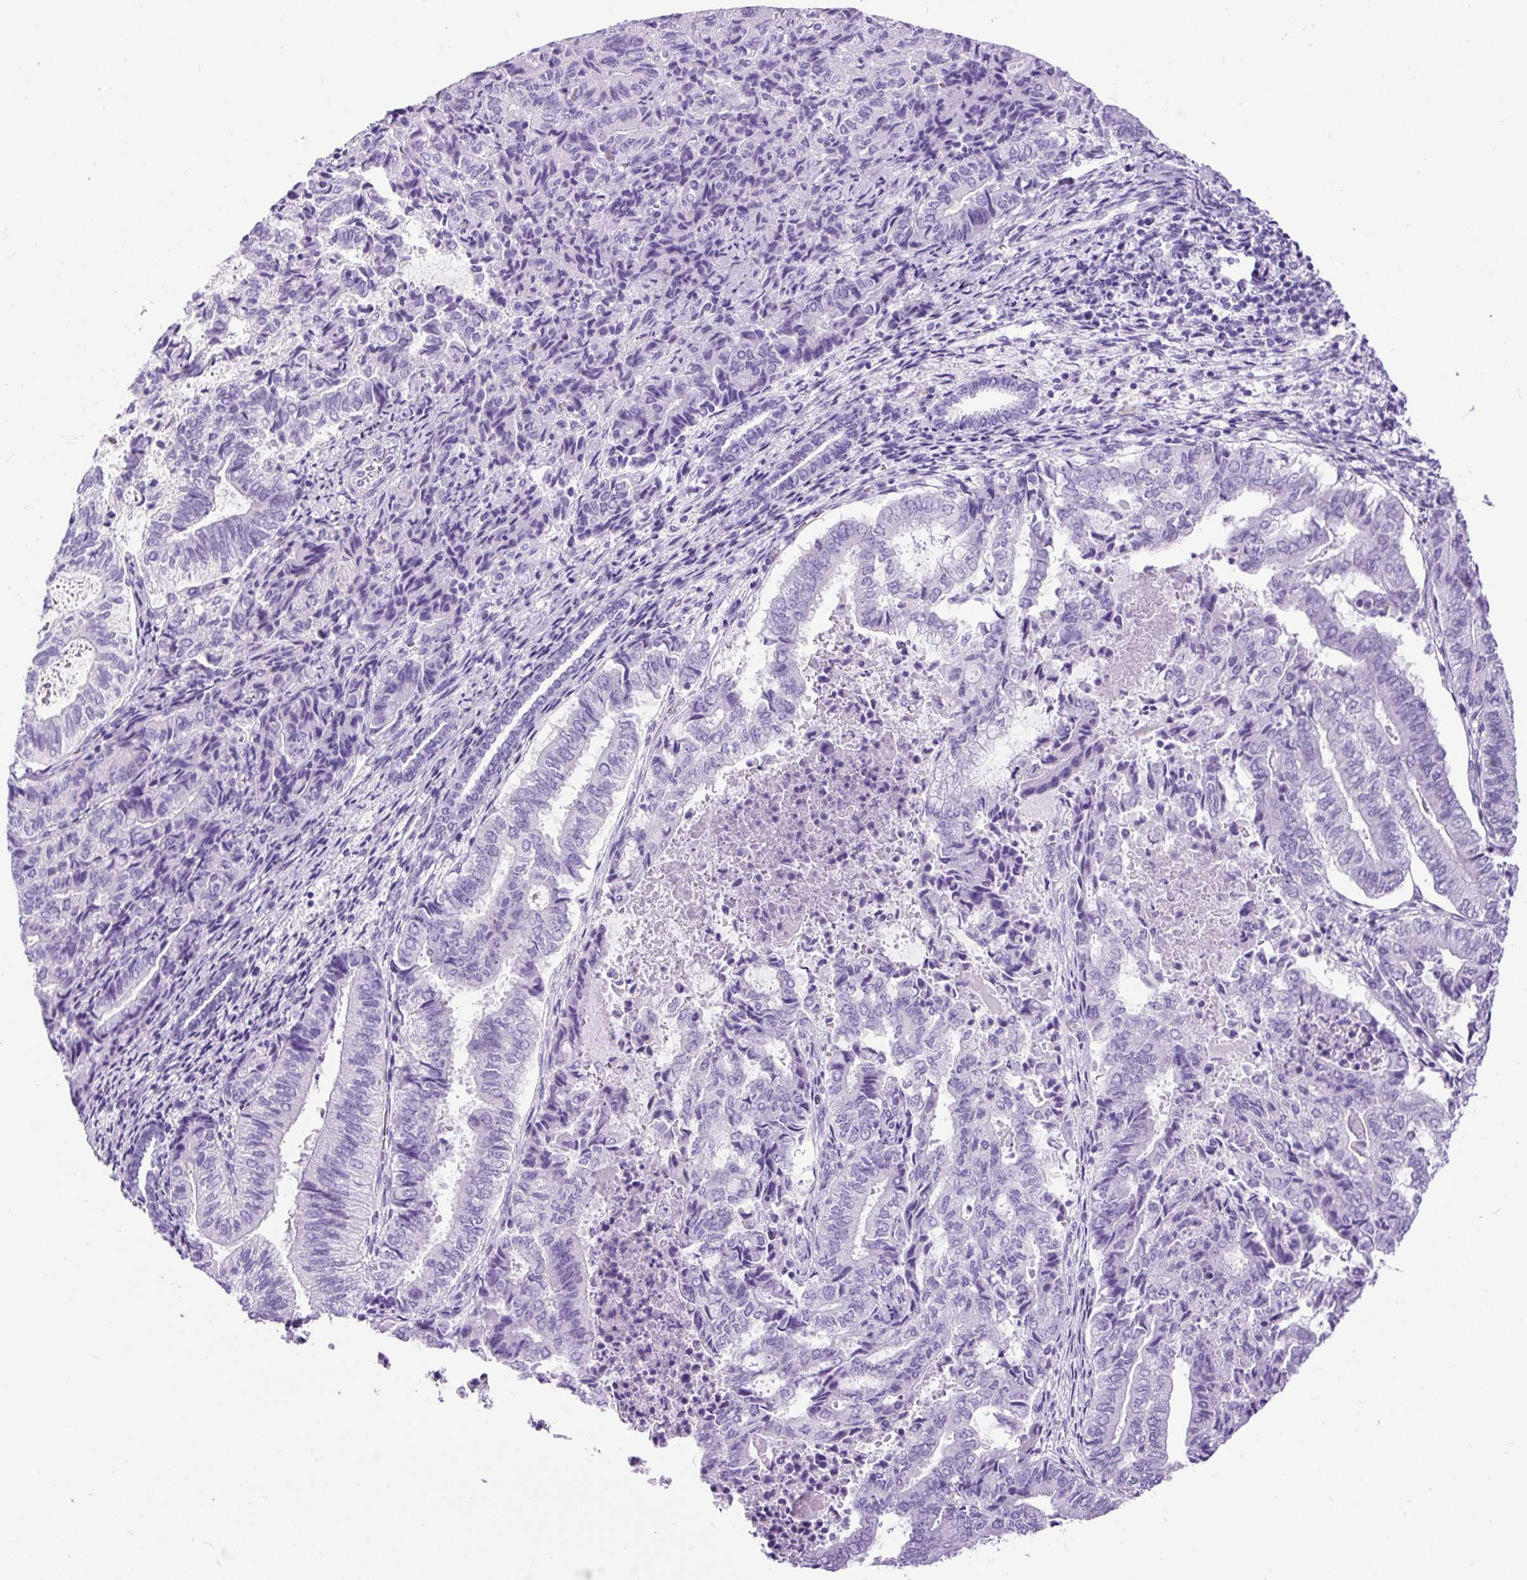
{"staining": {"intensity": "negative", "quantity": "none", "location": "none"}, "tissue": "endometrial cancer", "cell_type": "Tumor cells", "image_type": "cancer", "snomed": [{"axis": "morphology", "description": "Adenocarcinoma, NOS"}, {"axis": "topography", "description": "Endometrium"}], "caption": "Immunohistochemistry histopathology image of neoplastic tissue: human endometrial adenocarcinoma stained with DAB demonstrates no significant protein expression in tumor cells. (DAB IHC, high magnification).", "gene": "PDIA2", "patient": {"sex": "female", "age": 80}}